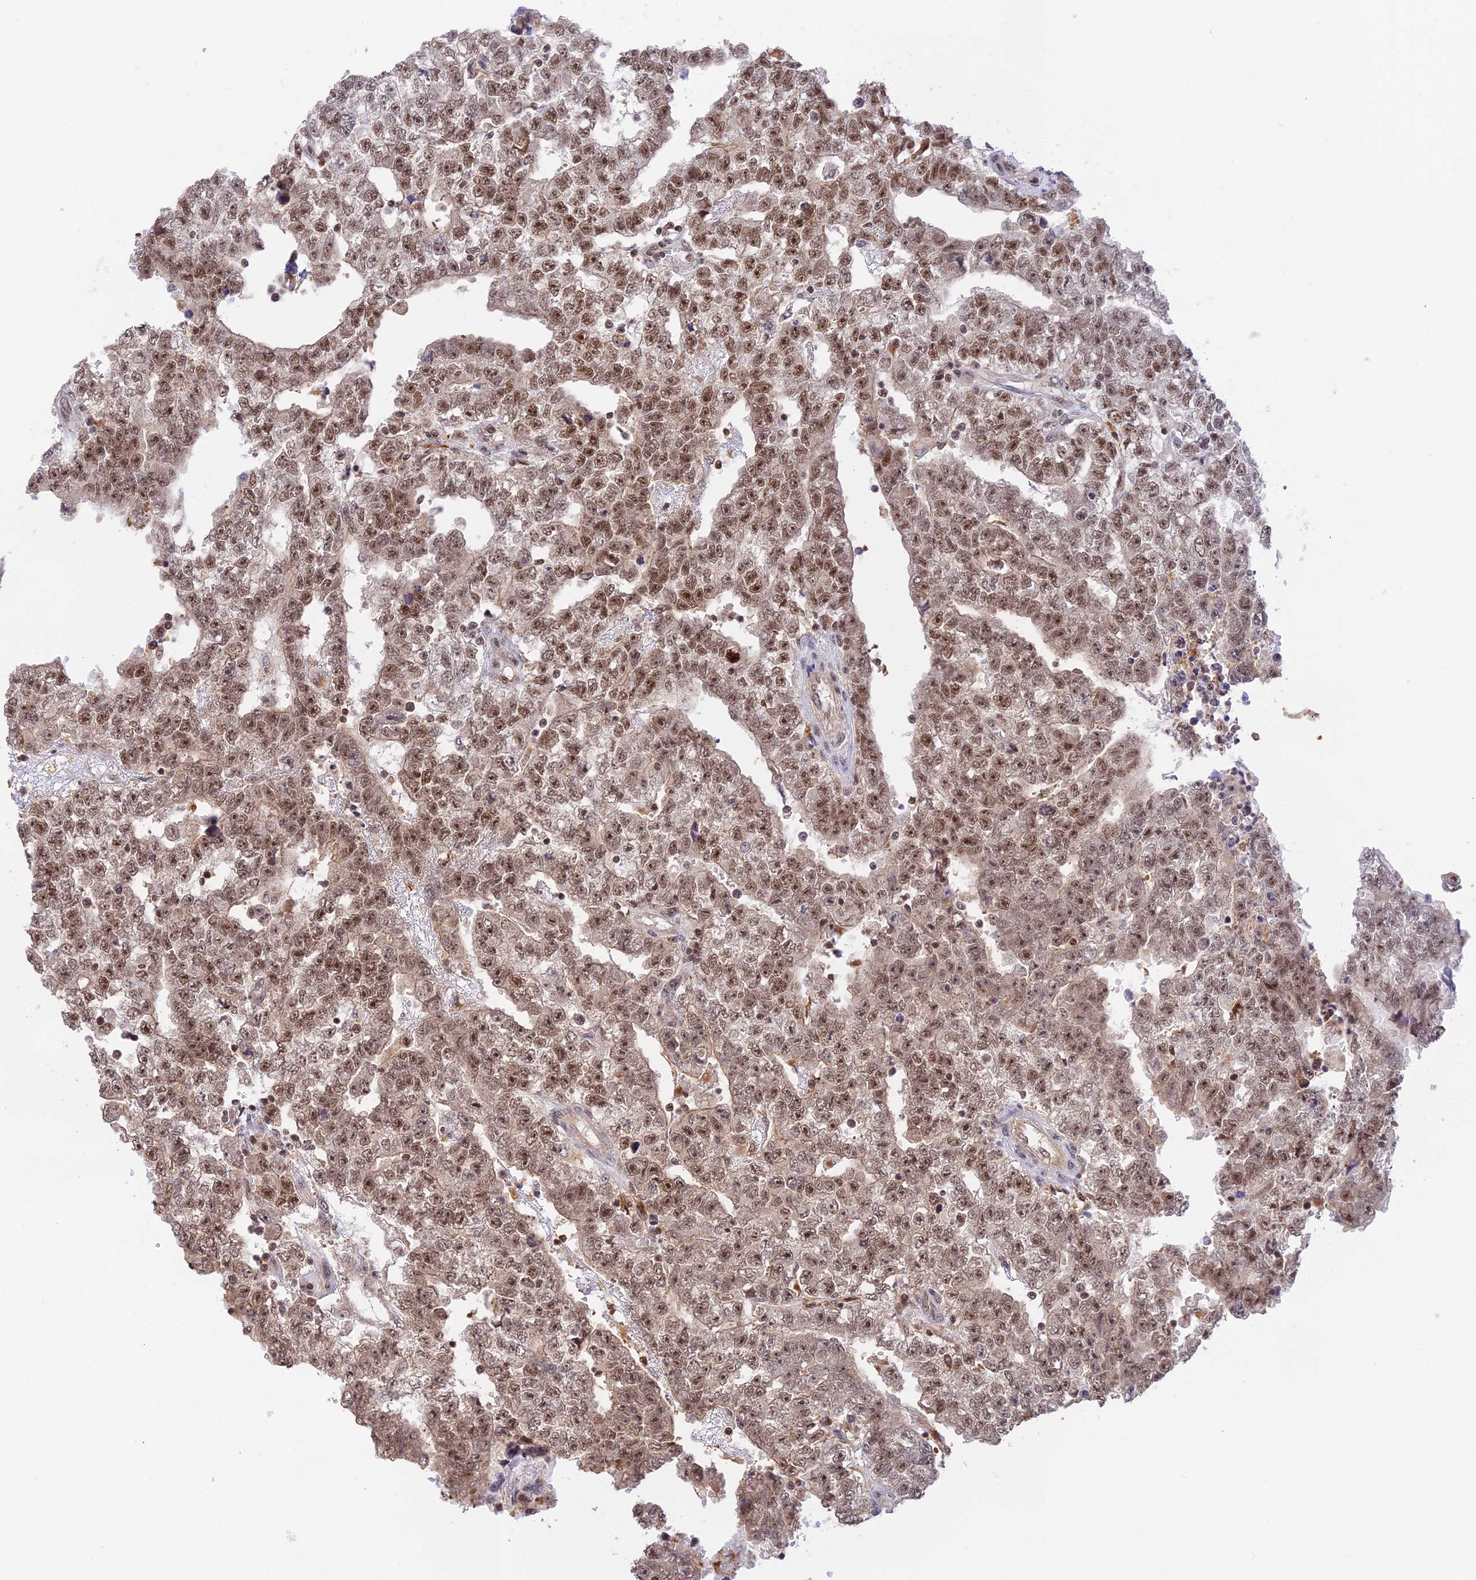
{"staining": {"intensity": "moderate", "quantity": ">75%", "location": "cytoplasmic/membranous,nuclear"}, "tissue": "testis cancer", "cell_type": "Tumor cells", "image_type": "cancer", "snomed": [{"axis": "morphology", "description": "Carcinoma, Embryonal, NOS"}, {"axis": "topography", "description": "Testis"}], "caption": "Protein staining of embryonal carcinoma (testis) tissue exhibits moderate cytoplasmic/membranous and nuclear staining in approximately >75% of tumor cells. (DAB IHC, brown staining for protein, blue staining for nuclei).", "gene": "THAP11", "patient": {"sex": "male", "age": 25}}